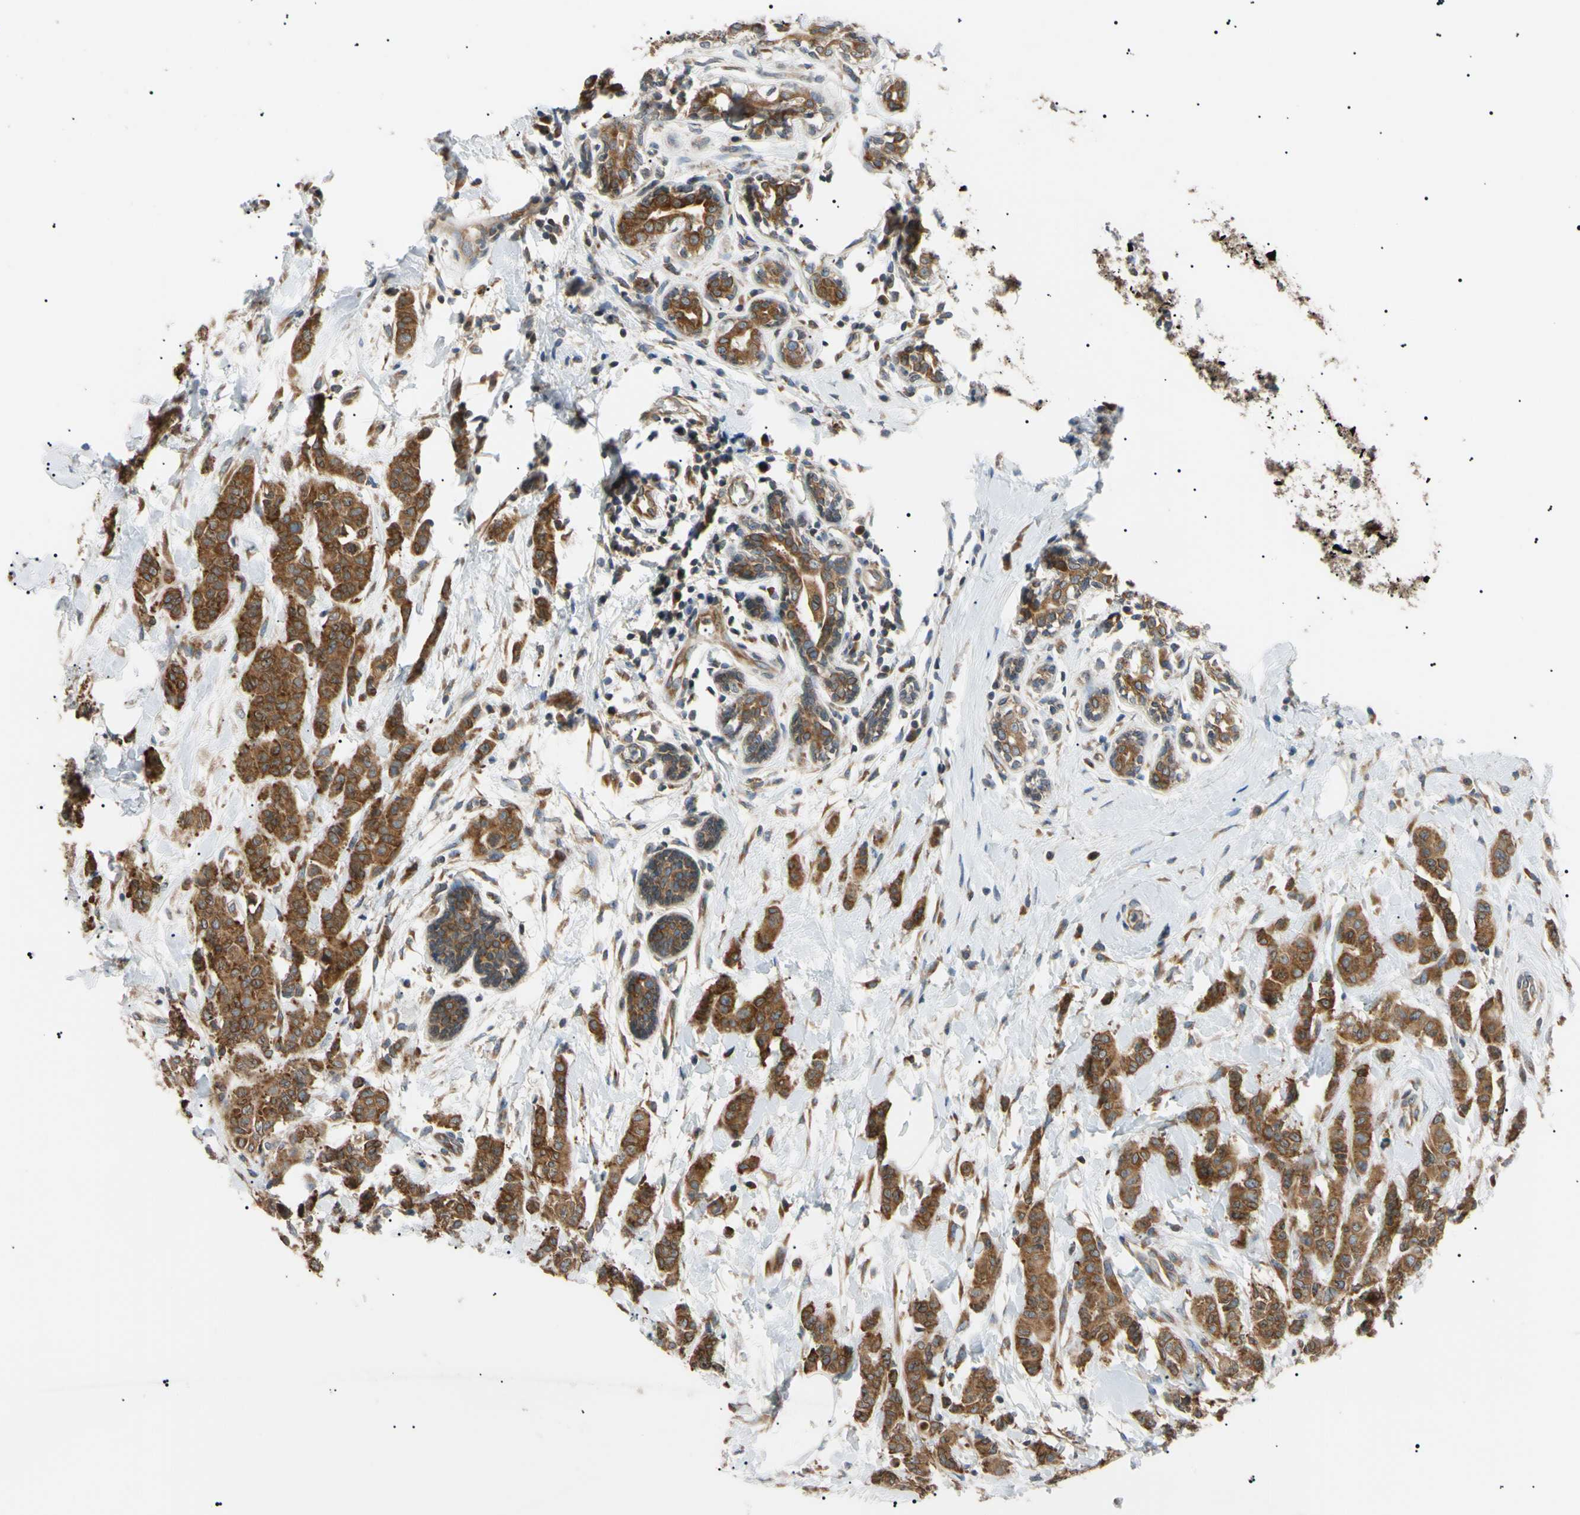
{"staining": {"intensity": "strong", "quantity": ">75%", "location": "cytoplasmic/membranous"}, "tissue": "breast cancer", "cell_type": "Tumor cells", "image_type": "cancer", "snomed": [{"axis": "morphology", "description": "Normal tissue, NOS"}, {"axis": "morphology", "description": "Duct carcinoma"}, {"axis": "topography", "description": "Breast"}], "caption": "High-magnification brightfield microscopy of breast cancer (intraductal carcinoma) stained with DAB (3,3'-diaminobenzidine) (brown) and counterstained with hematoxylin (blue). tumor cells exhibit strong cytoplasmic/membranous positivity is seen in about>75% of cells.", "gene": "VAPA", "patient": {"sex": "female", "age": 40}}